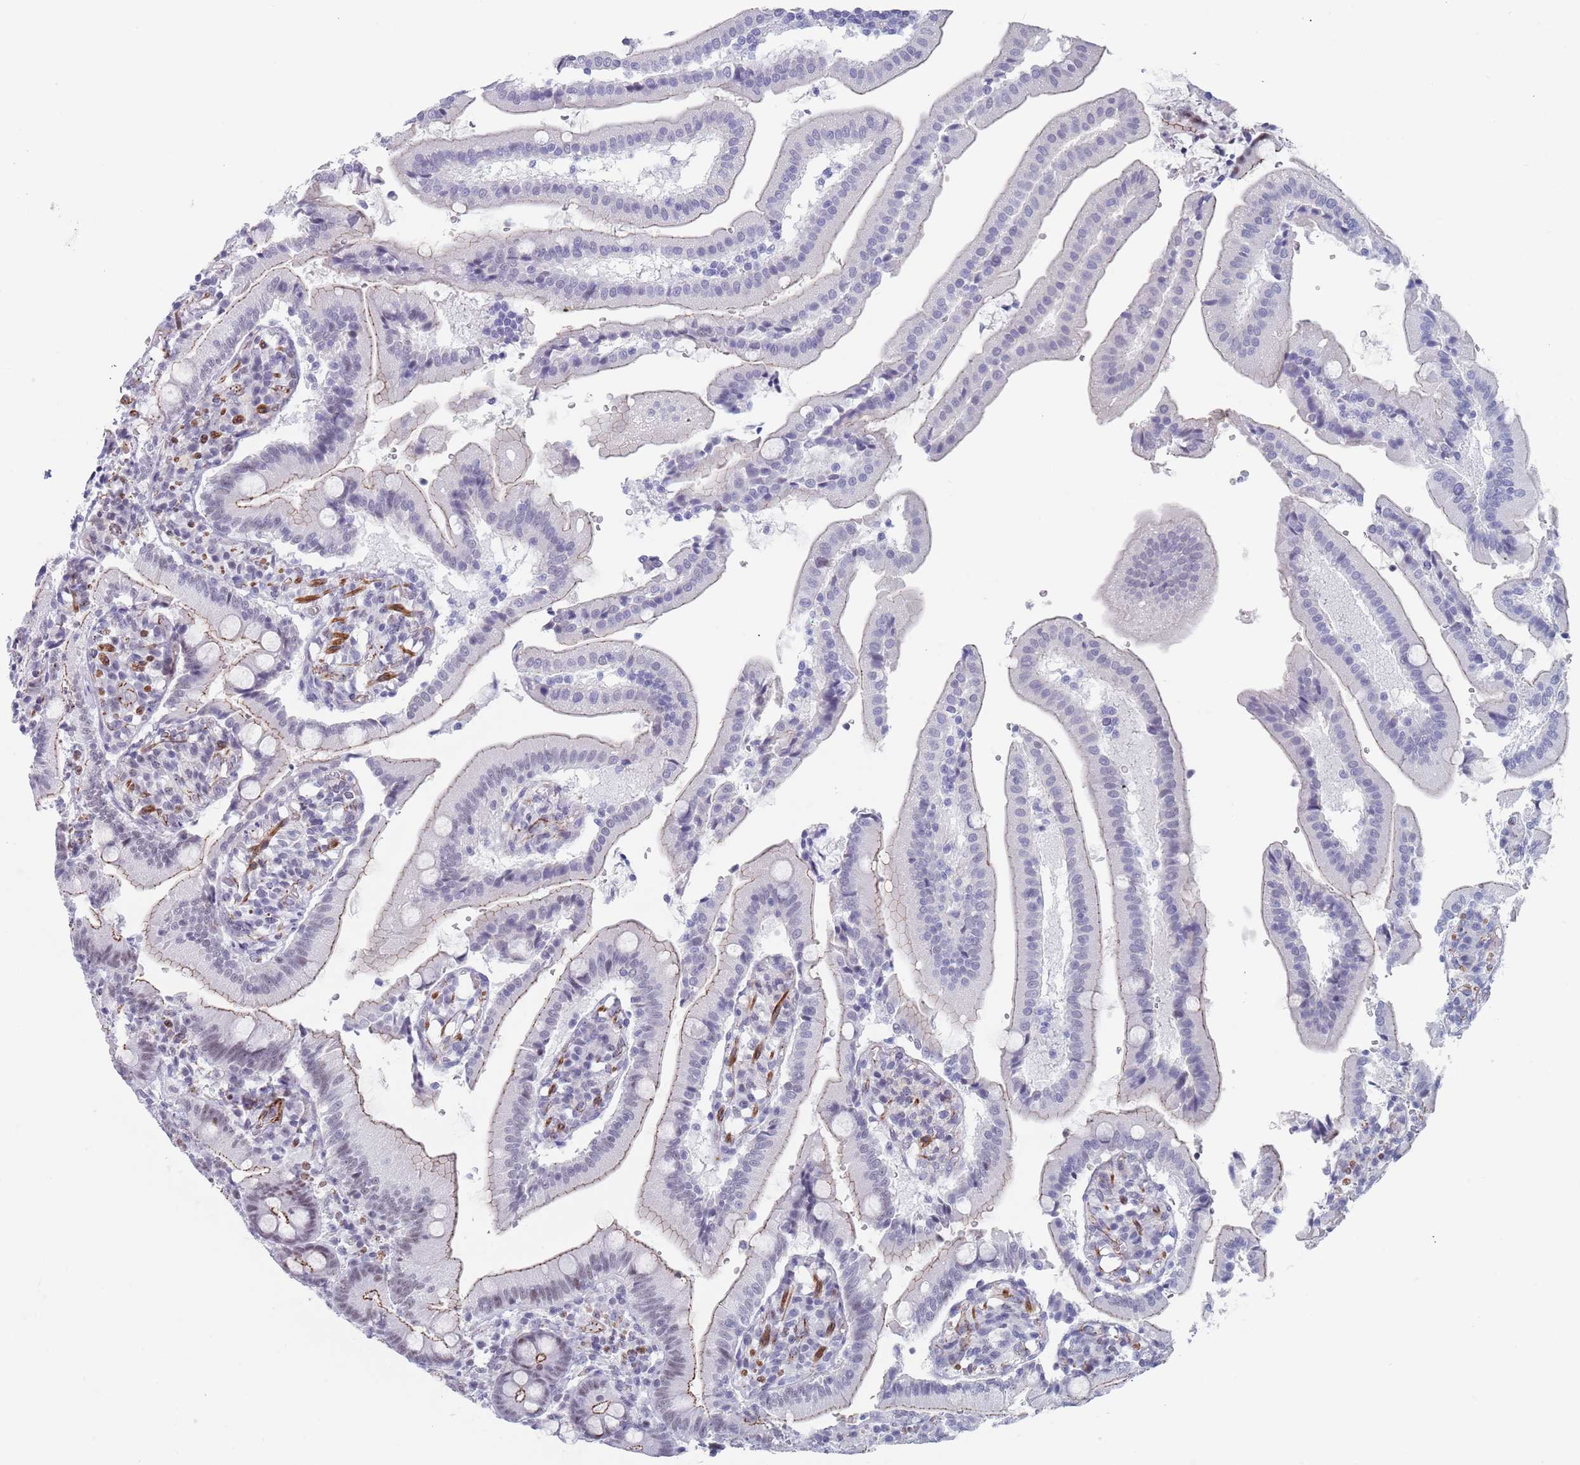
{"staining": {"intensity": "weak", "quantity": "<25%", "location": "cytoplasmic/membranous"}, "tissue": "duodenum", "cell_type": "Glandular cells", "image_type": "normal", "snomed": [{"axis": "morphology", "description": "Normal tissue, NOS"}, {"axis": "topography", "description": "Duodenum"}], "caption": "Immunohistochemical staining of benign duodenum exhibits no significant positivity in glandular cells.", "gene": "OR5A2", "patient": {"sex": "female", "age": 67}}